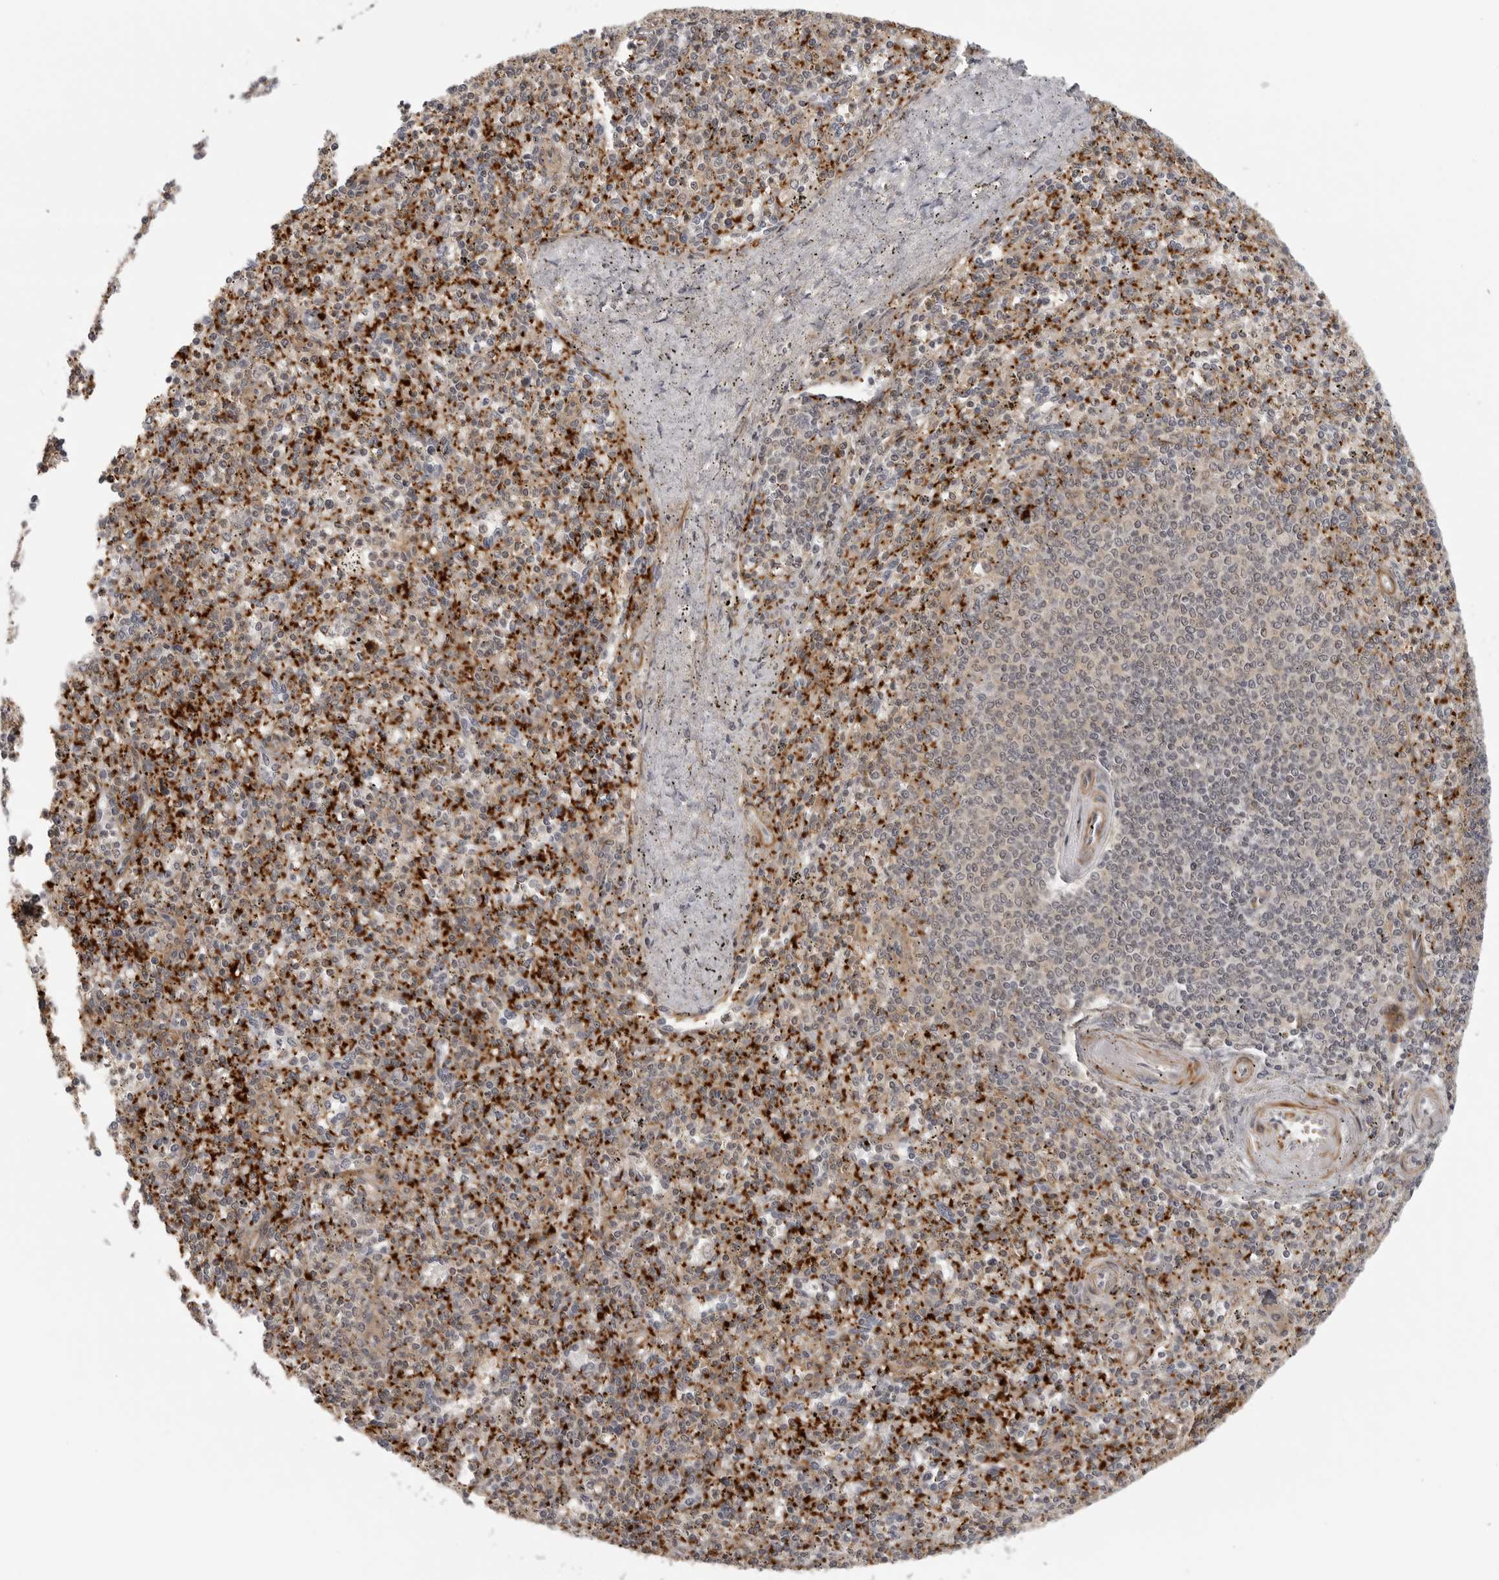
{"staining": {"intensity": "weak", "quantity": "25%-75%", "location": "cytoplasmic/membranous"}, "tissue": "spleen", "cell_type": "Cells in red pulp", "image_type": "normal", "snomed": [{"axis": "morphology", "description": "Normal tissue, NOS"}, {"axis": "topography", "description": "Spleen"}], "caption": "Immunohistochemical staining of normal human spleen demonstrates low levels of weak cytoplasmic/membranous expression in about 25%-75% of cells in red pulp.", "gene": "TUT4", "patient": {"sex": "male", "age": 72}}